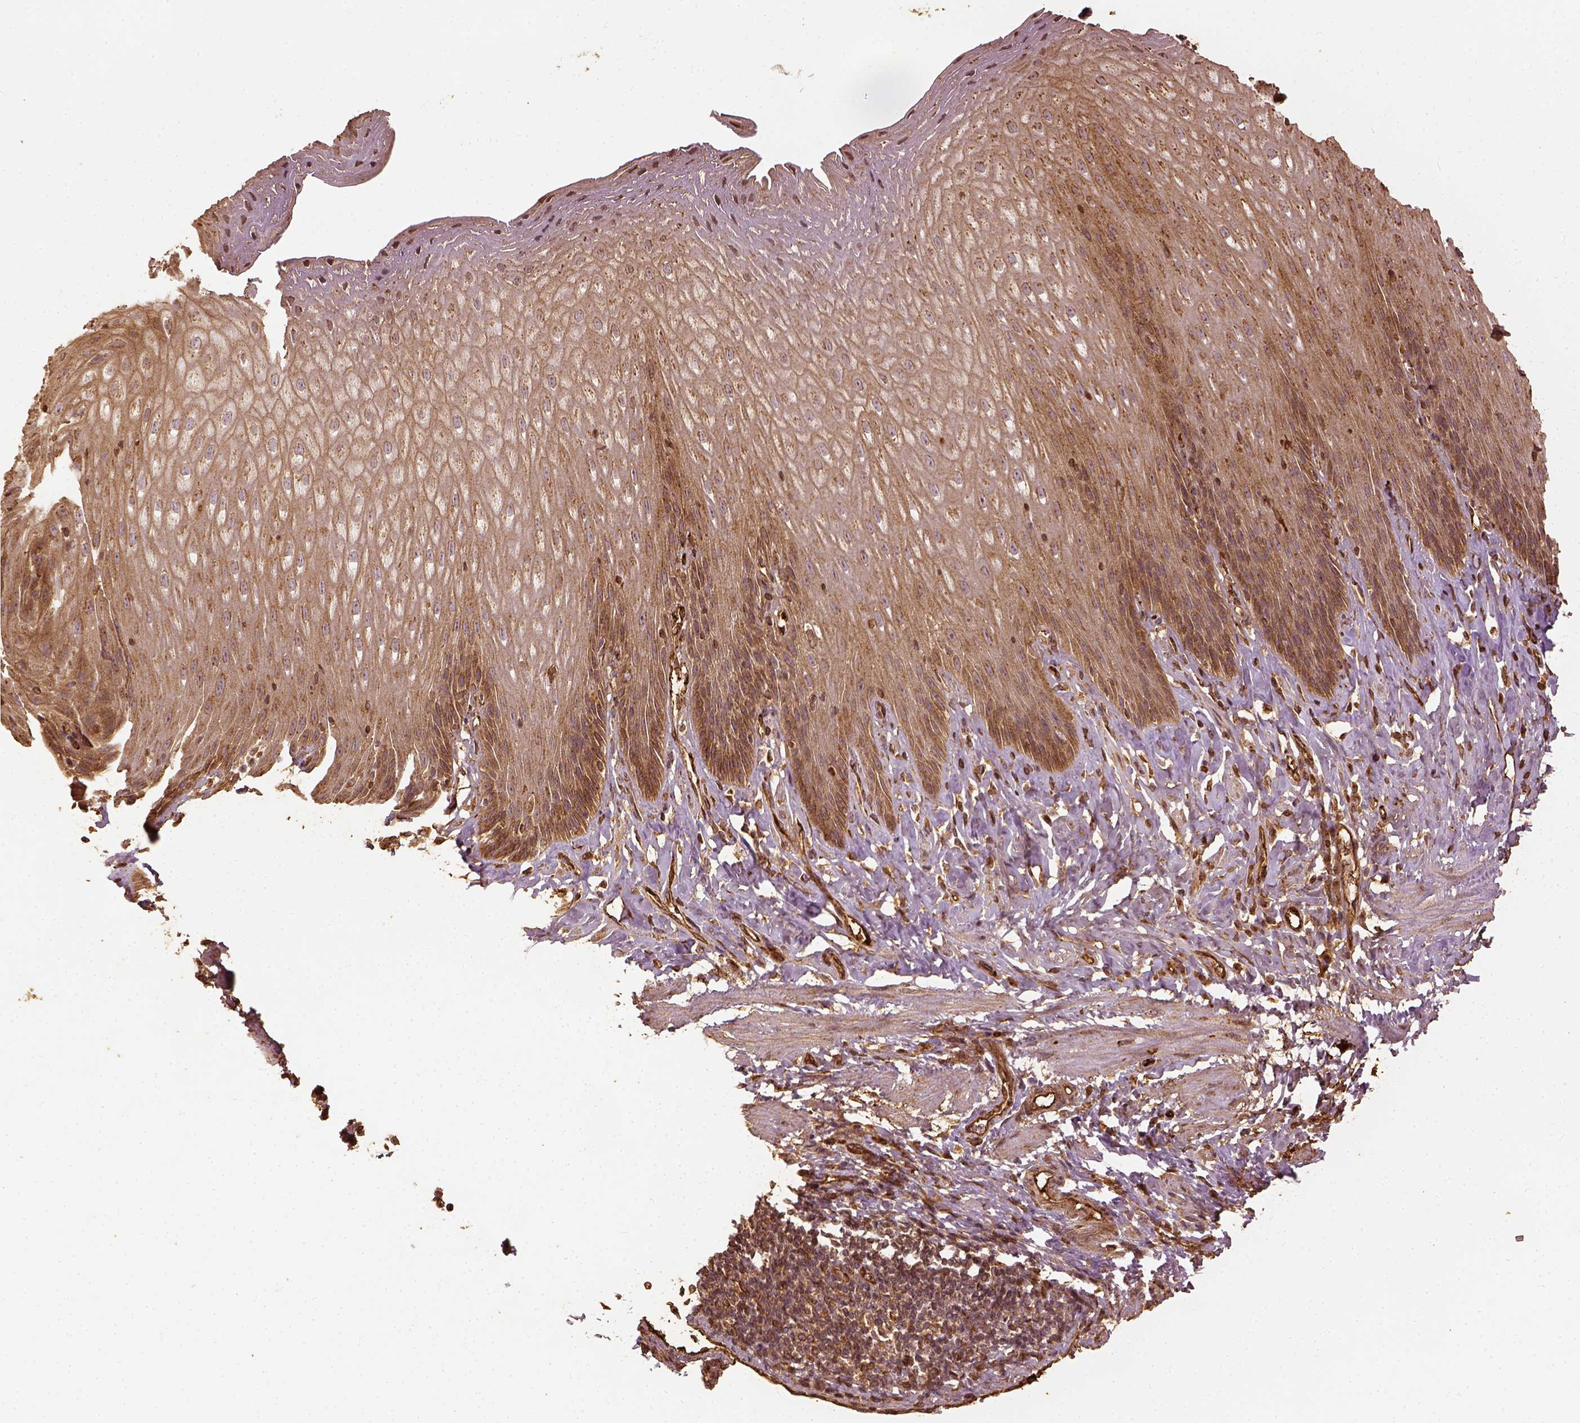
{"staining": {"intensity": "moderate", "quantity": "25%-75%", "location": "cytoplasmic/membranous"}, "tissue": "esophagus", "cell_type": "Squamous epithelial cells", "image_type": "normal", "snomed": [{"axis": "morphology", "description": "Normal tissue, NOS"}, {"axis": "topography", "description": "Esophagus"}], "caption": "Esophagus stained with DAB immunohistochemistry (IHC) demonstrates medium levels of moderate cytoplasmic/membranous positivity in approximately 25%-75% of squamous epithelial cells.", "gene": "VEGFA", "patient": {"sex": "female", "age": 61}}